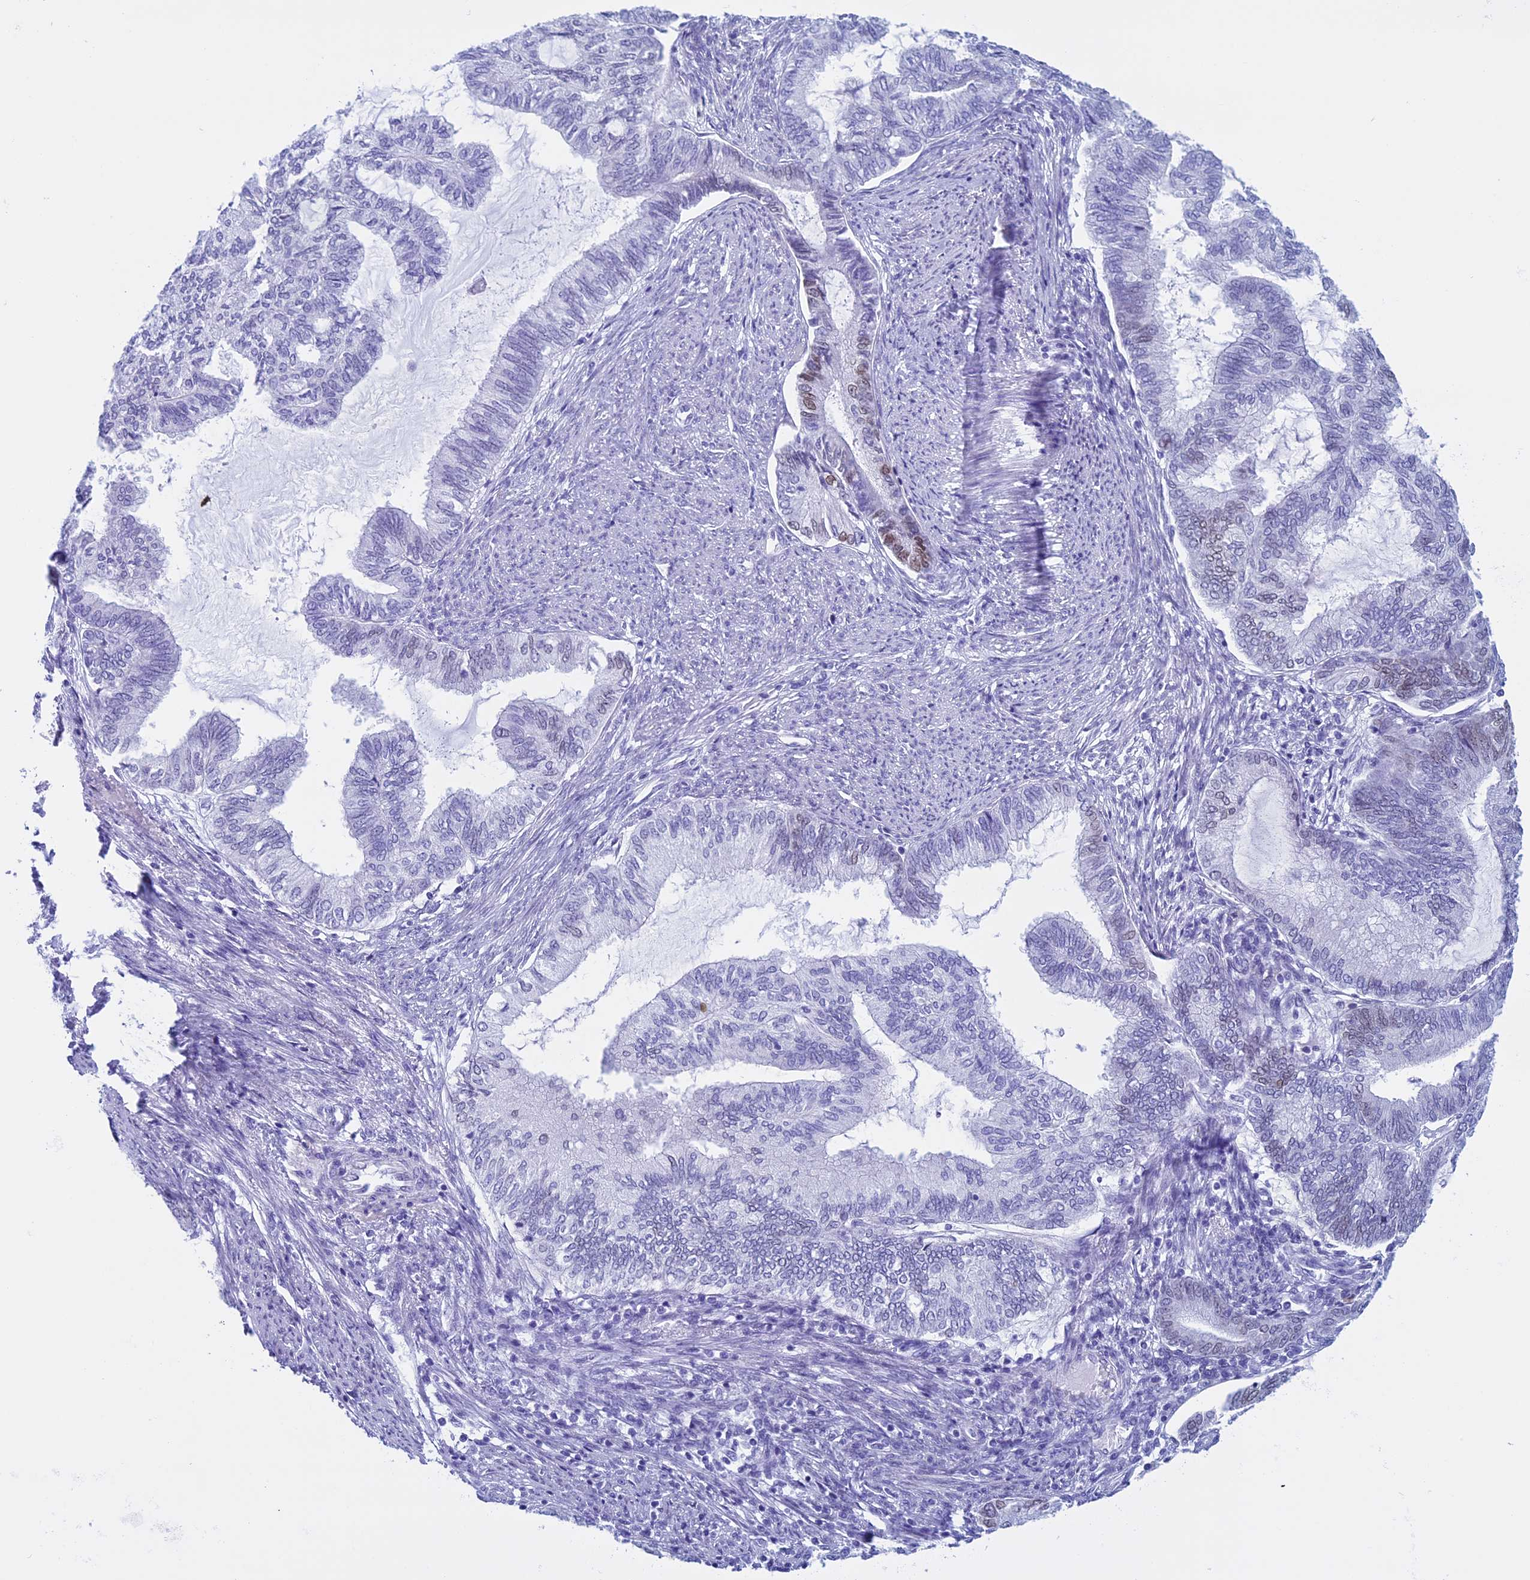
{"staining": {"intensity": "moderate", "quantity": "<25%", "location": "nuclear"}, "tissue": "endometrial cancer", "cell_type": "Tumor cells", "image_type": "cancer", "snomed": [{"axis": "morphology", "description": "Adenocarcinoma, NOS"}, {"axis": "topography", "description": "Endometrium"}], "caption": "IHC of endometrial cancer (adenocarcinoma) demonstrates low levels of moderate nuclear expression in approximately <25% of tumor cells.", "gene": "FAM169A", "patient": {"sex": "female", "age": 86}}